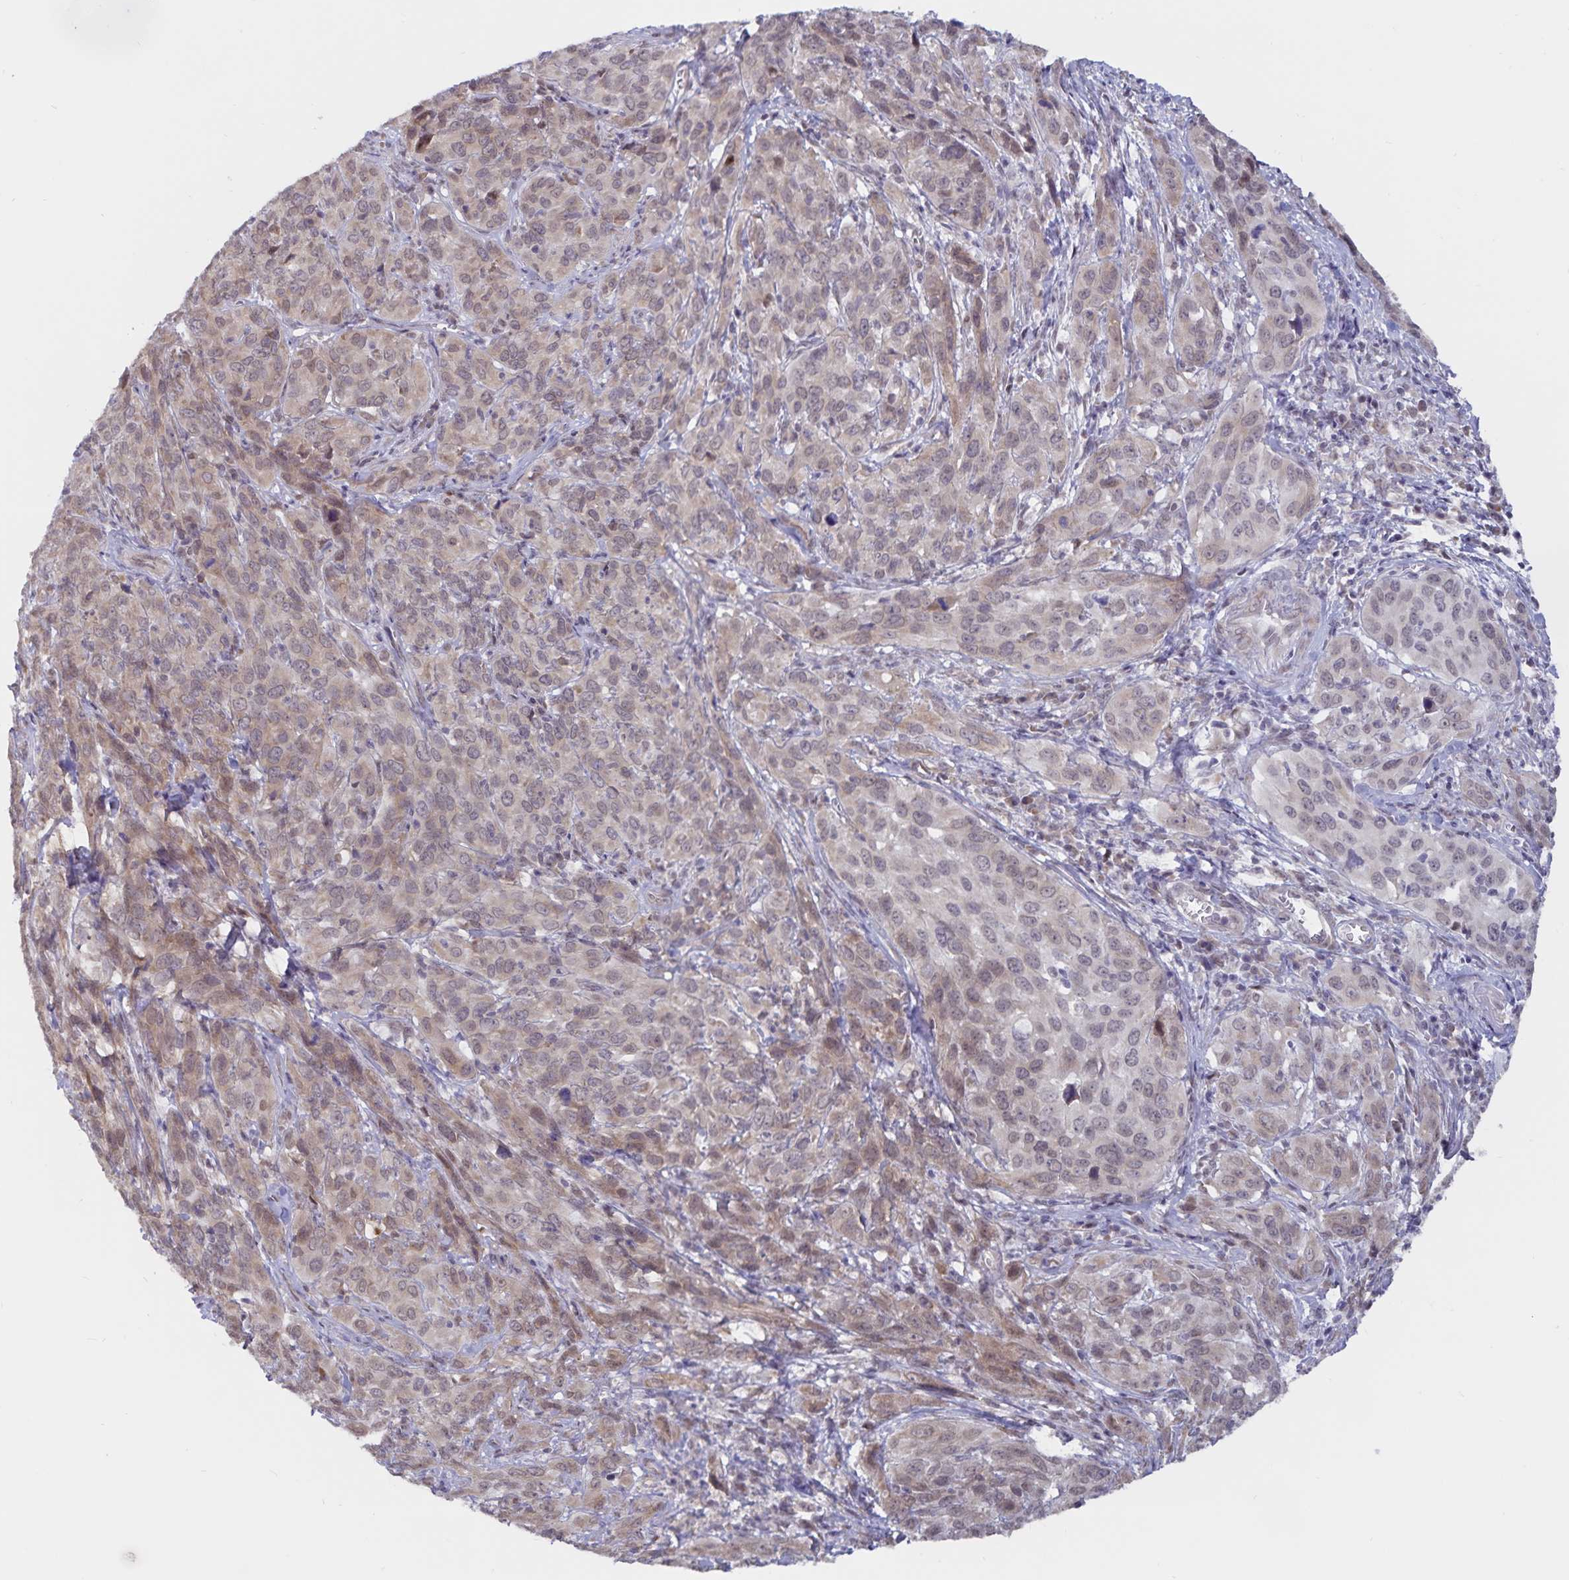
{"staining": {"intensity": "weak", "quantity": "25%-75%", "location": "cytoplasmic/membranous,nuclear"}, "tissue": "cervical cancer", "cell_type": "Tumor cells", "image_type": "cancer", "snomed": [{"axis": "morphology", "description": "Squamous cell carcinoma, NOS"}, {"axis": "topography", "description": "Cervix"}], "caption": "Tumor cells demonstrate low levels of weak cytoplasmic/membranous and nuclear positivity in about 25%-75% of cells in cervical cancer (squamous cell carcinoma). (Stains: DAB in brown, nuclei in blue, Microscopy: brightfield microscopy at high magnification).", "gene": "ATP2A2", "patient": {"sex": "female", "age": 51}}